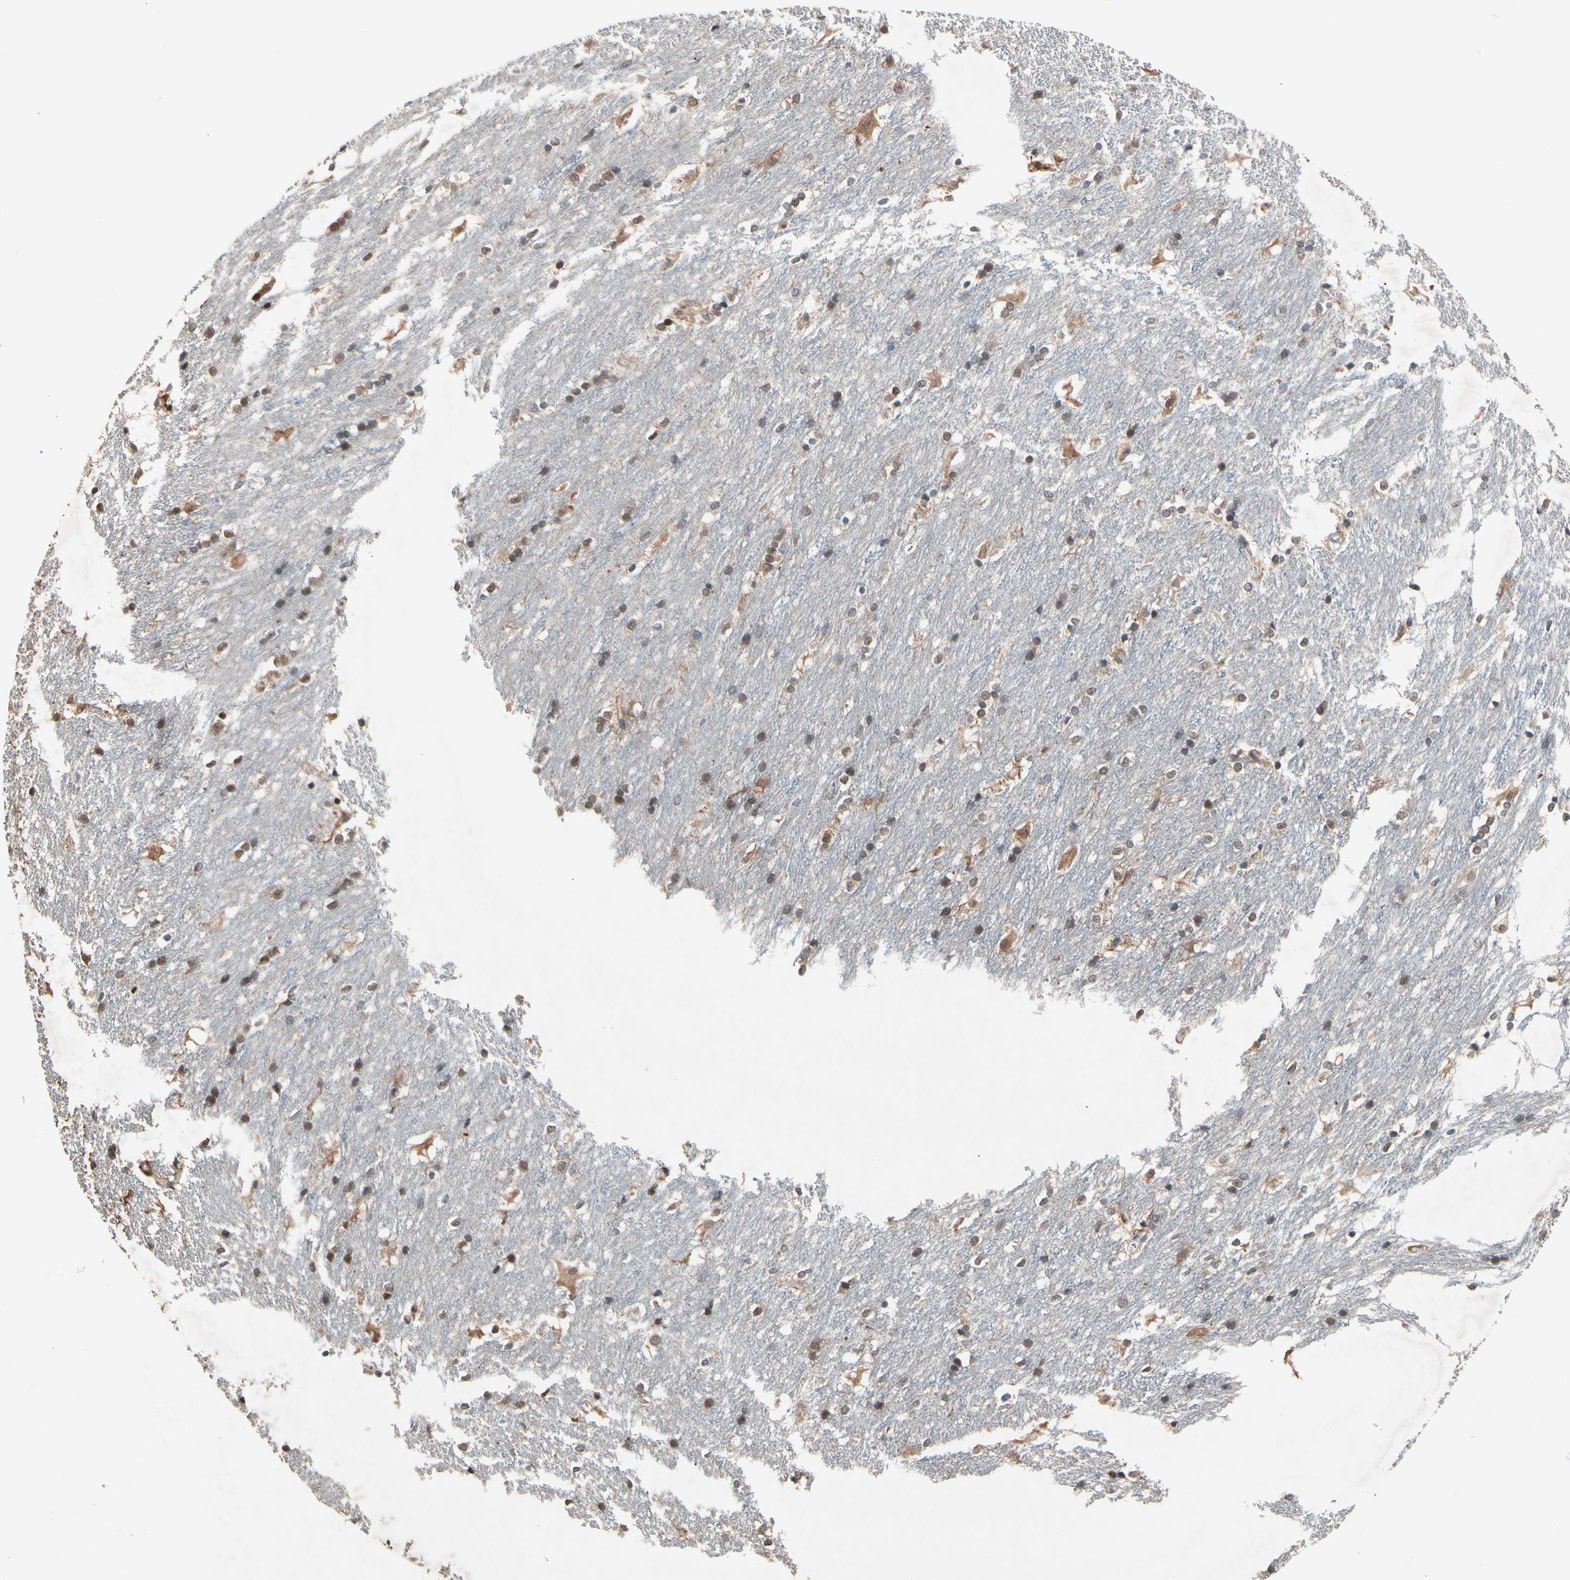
{"staining": {"intensity": "negative", "quantity": "none", "location": "none"}, "tissue": "caudate", "cell_type": "Glial cells", "image_type": "normal", "snomed": [{"axis": "morphology", "description": "Normal tissue, NOS"}, {"axis": "topography", "description": "Lateral ventricle wall"}], "caption": "Image shows no protein positivity in glial cells of unremarkable caudate. (DAB IHC with hematoxylin counter stain).", "gene": "PRDX4", "patient": {"sex": "female", "age": 19}}